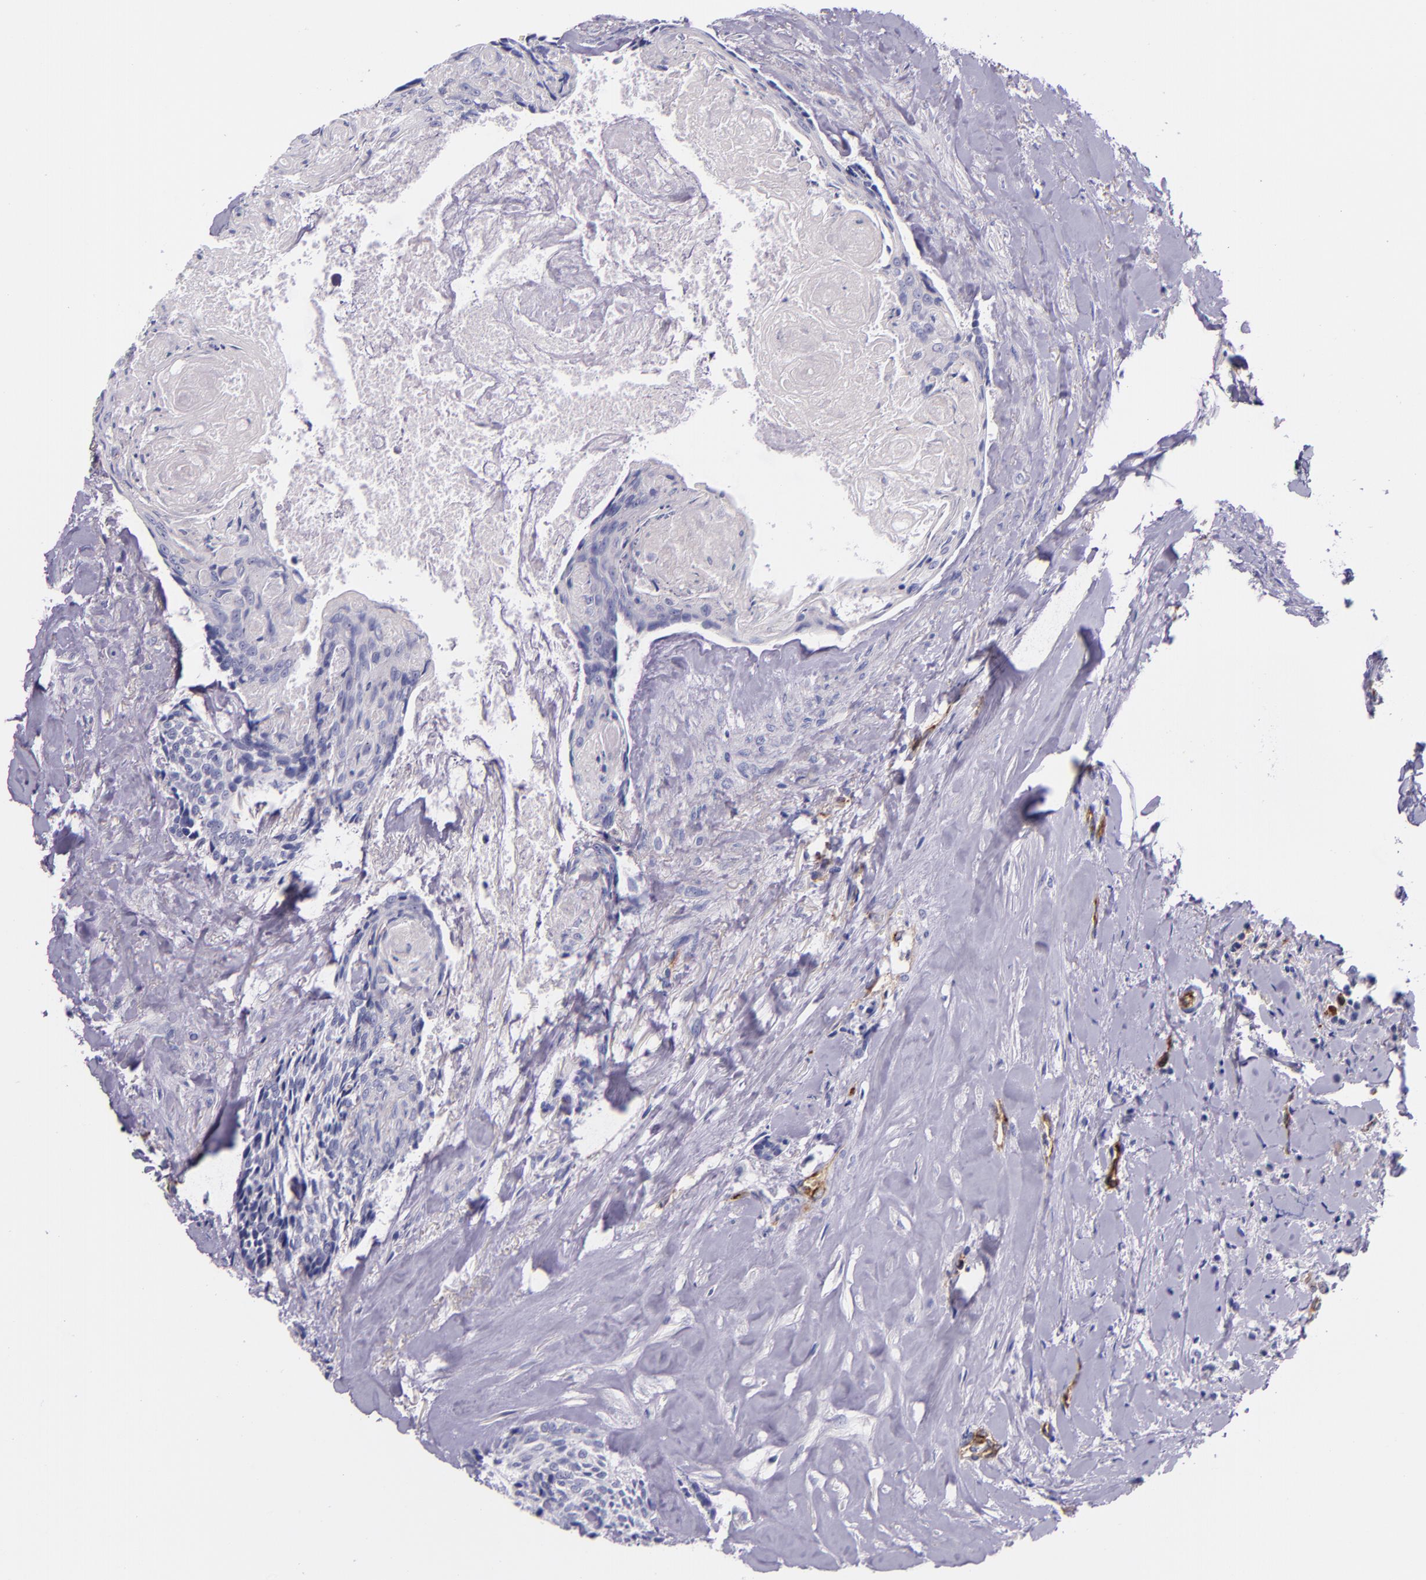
{"staining": {"intensity": "negative", "quantity": "none", "location": "none"}, "tissue": "head and neck cancer", "cell_type": "Tumor cells", "image_type": "cancer", "snomed": [{"axis": "morphology", "description": "Squamous cell carcinoma, NOS"}, {"axis": "topography", "description": "Salivary gland"}, {"axis": "topography", "description": "Head-Neck"}], "caption": "Head and neck cancer (squamous cell carcinoma) stained for a protein using immunohistochemistry (IHC) demonstrates no expression tumor cells.", "gene": "NOS3", "patient": {"sex": "male", "age": 70}}